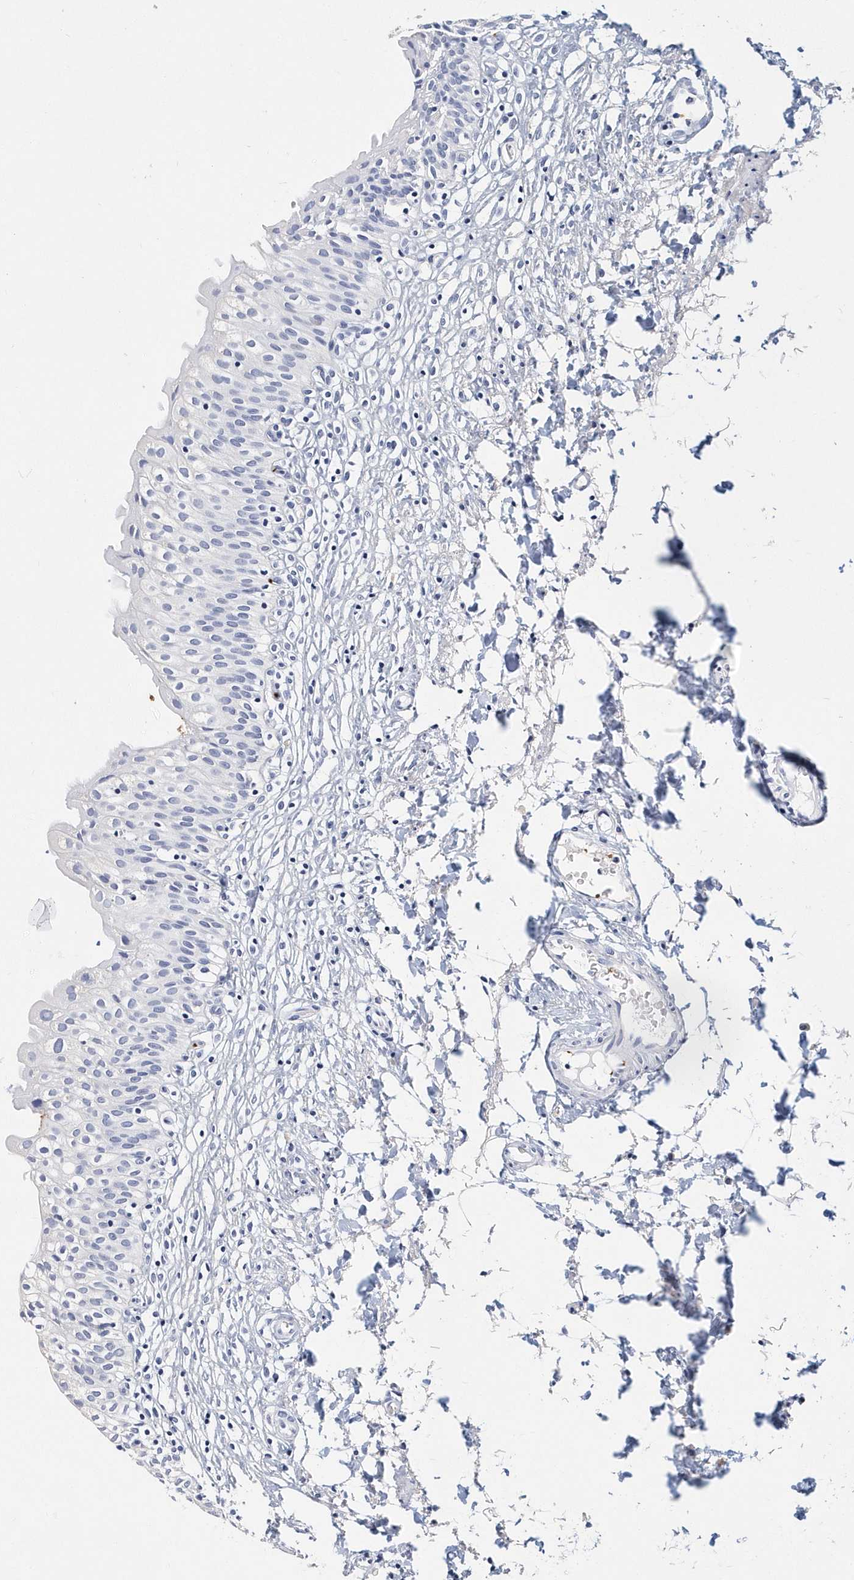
{"staining": {"intensity": "negative", "quantity": "none", "location": "none"}, "tissue": "urinary bladder", "cell_type": "Urothelial cells", "image_type": "normal", "snomed": [{"axis": "morphology", "description": "Normal tissue, NOS"}, {"axis": "topography", "description": "Urinary bladder"}], "caption": "Immunohistochemistry (IHC) image of benign human urinary bladder stained for a protein (brown), which exhibits no positivity in urothelial cells. (DAB (3,3'-diaminobenzidine) IHC, high magnification).", "gene": "ITGA2B", "patient": {"sex": "male", "age": 55}}